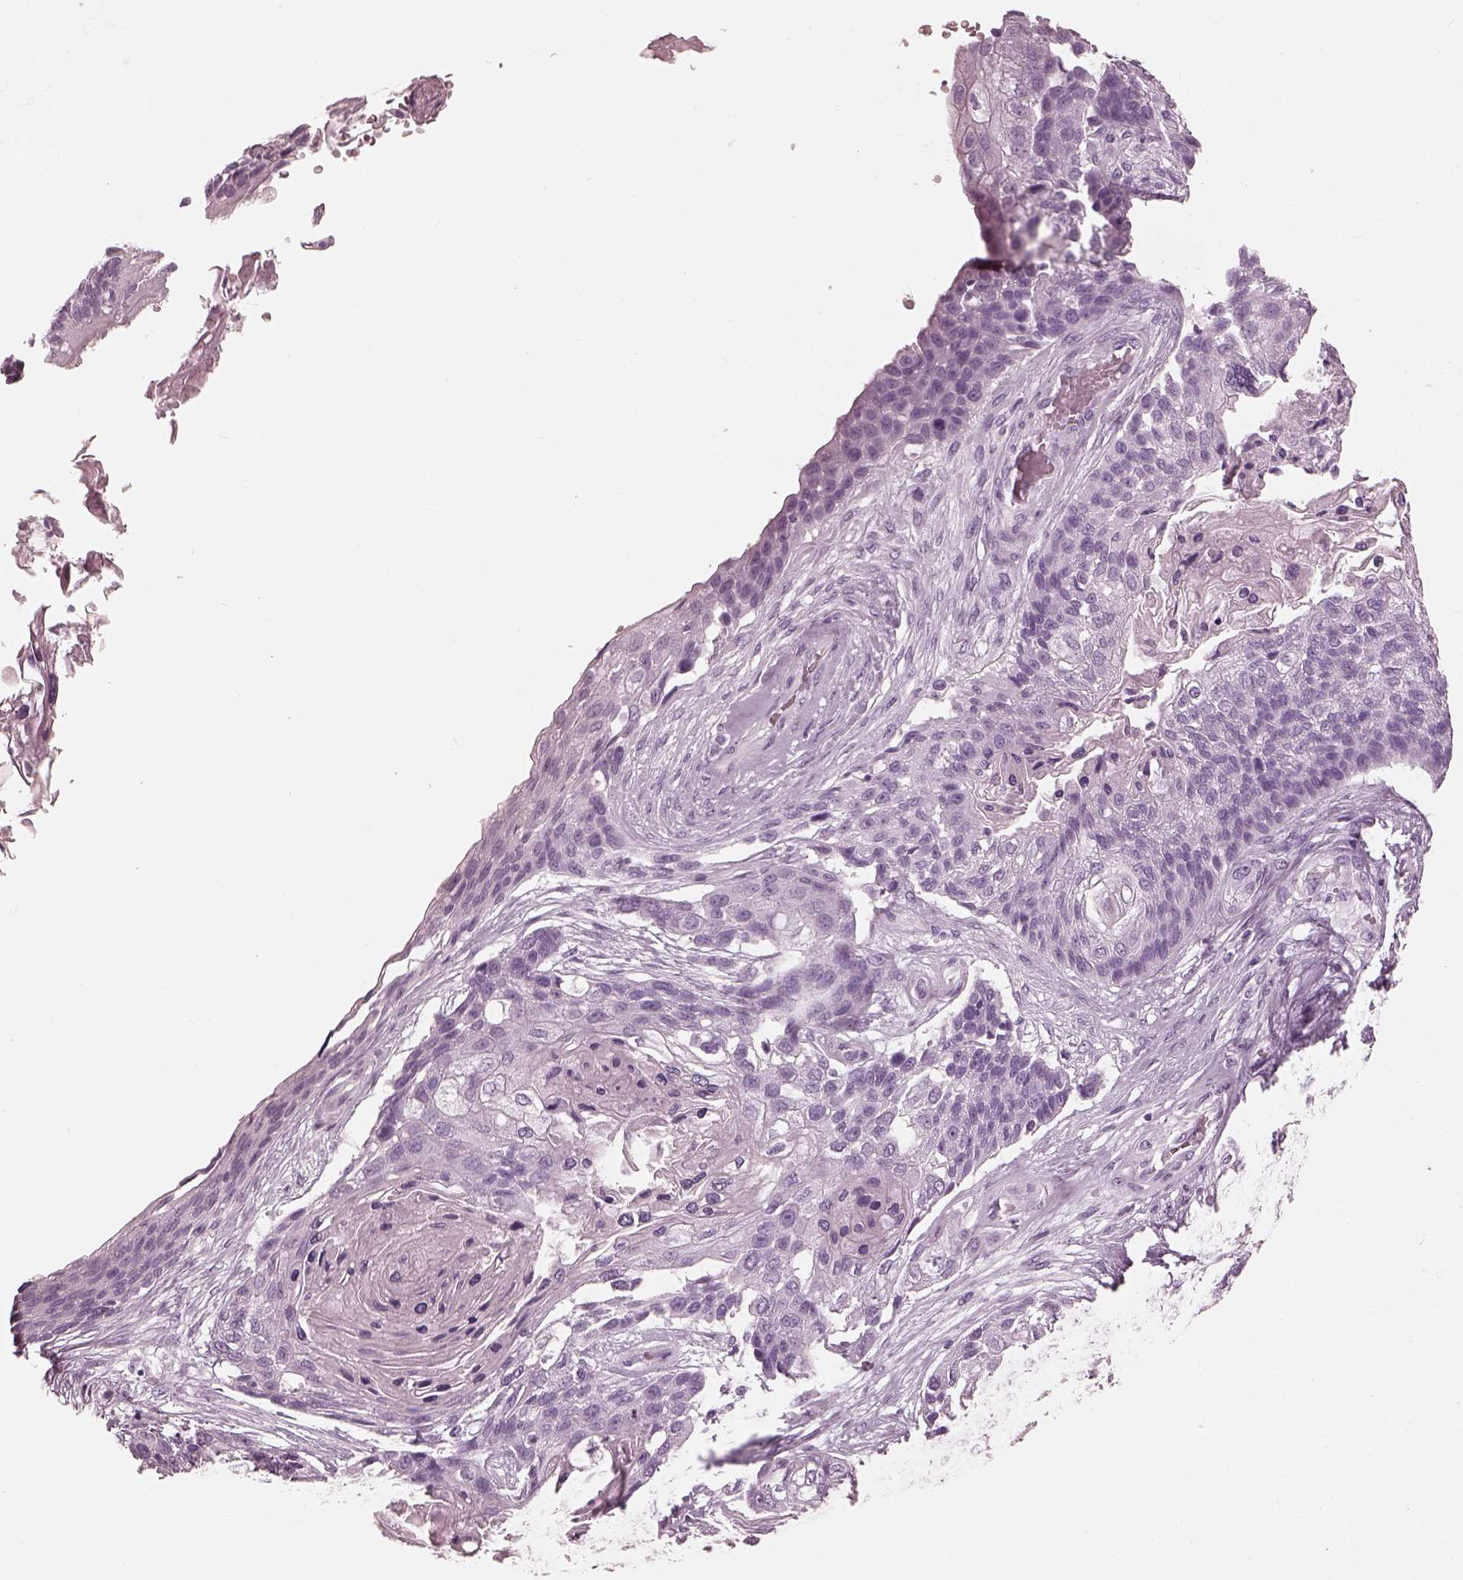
{"staining": {"intensity": "negative", "quantity": "none", "location": "none"}, "tissue": "lung cancer", "cell_type": "Tumor cells", "image_type": "cancer", "snomed": [{"axis": "morphology", "description": "Squamous cell carcinoma, NOS"}, {"axis": "topography", "description": "Lung"}], "caption": "Tumor cells are negative for brown protein staining in lung cancer.", "gene": "FABP9", "patient": {"sex": "male", "age": 69}}